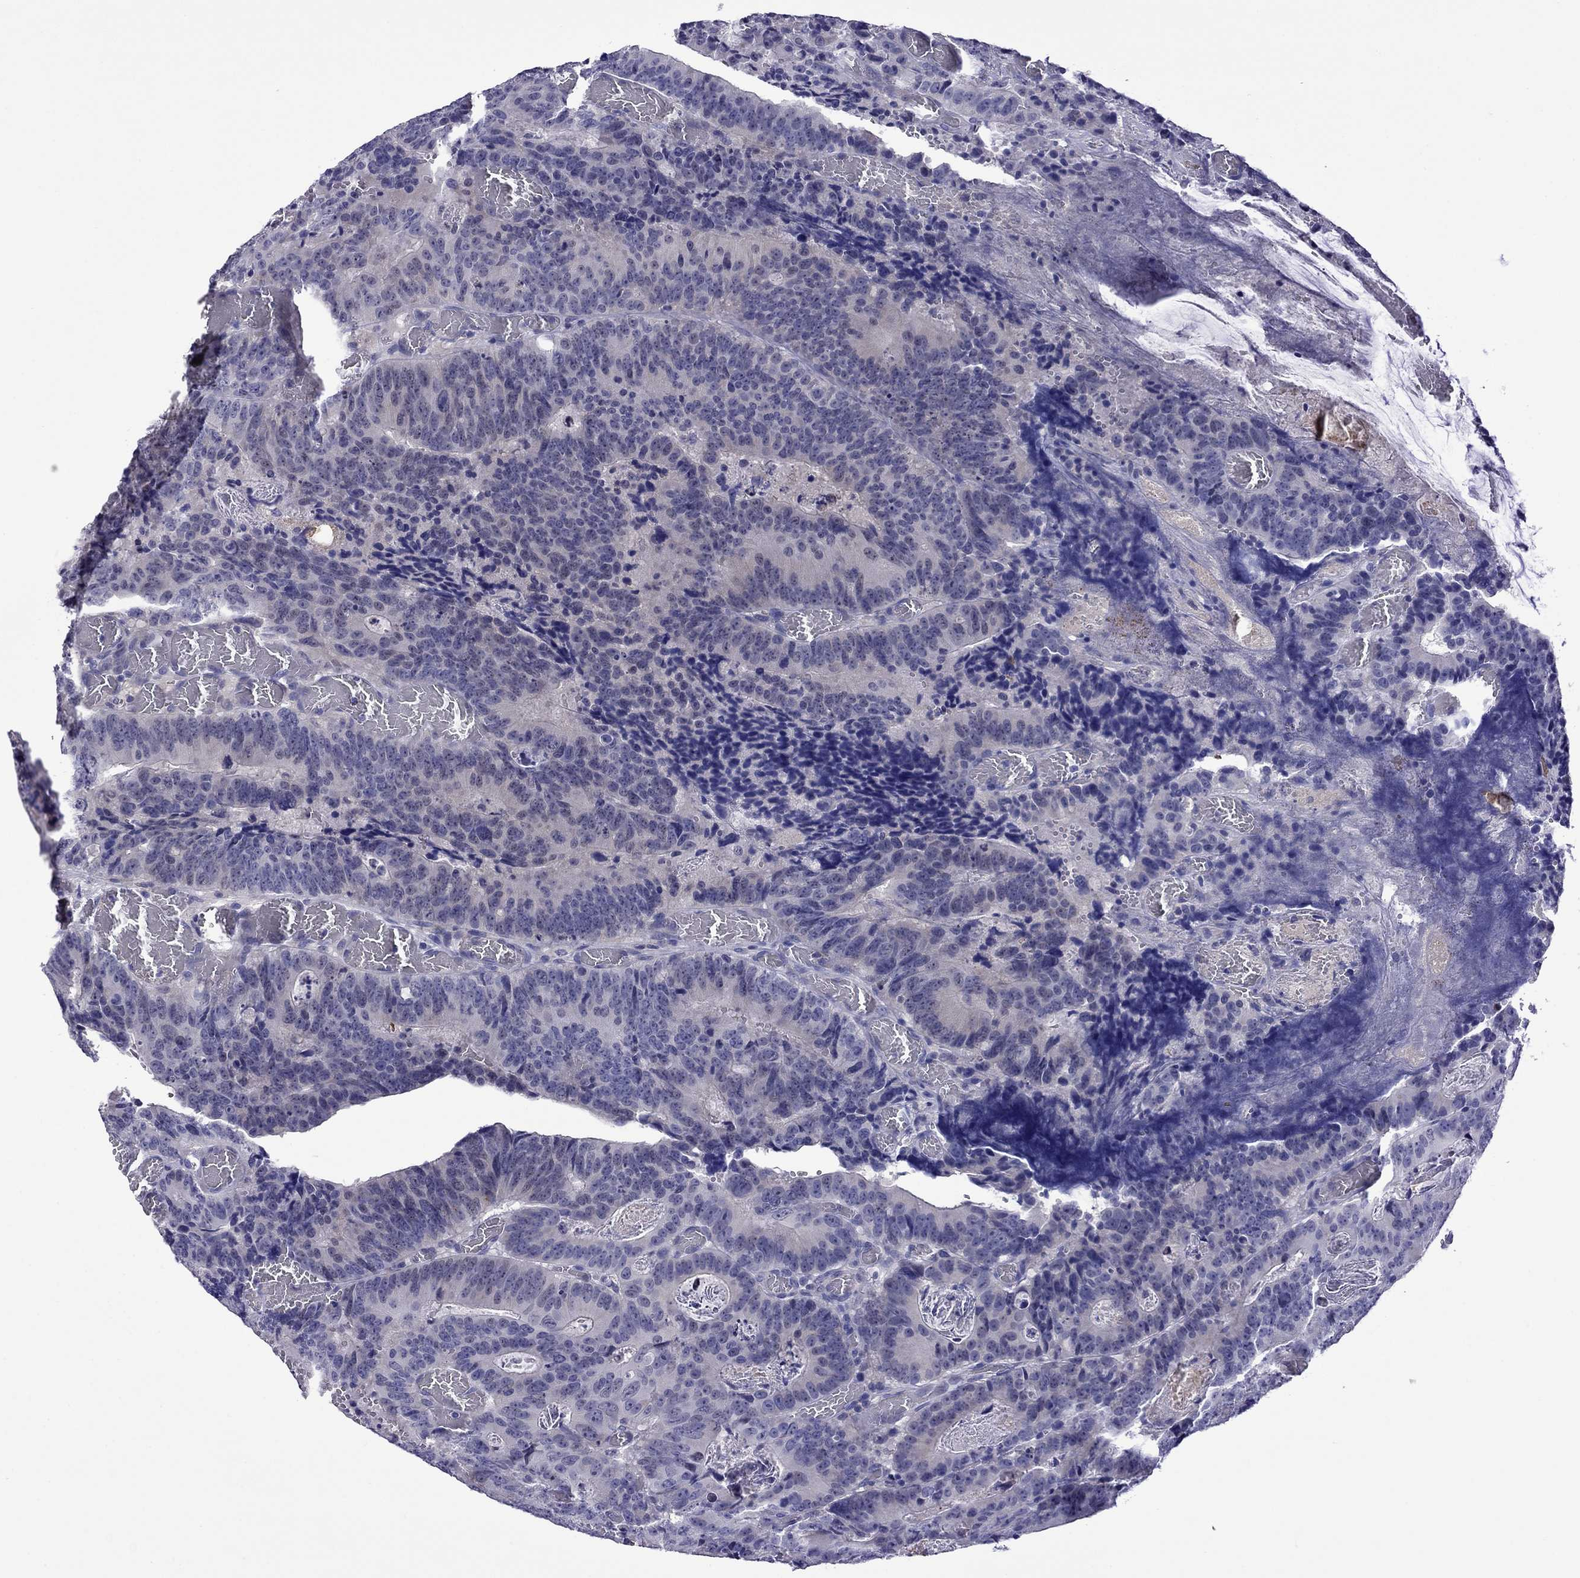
{"staining": {"intensity": "negative", "quantity": "none", "location": "none"}, "tissue": "colorectal cancer", "cell_type": "Tumor cells", "image_type": "cancer", "snomed": [{"axis": "morphology", "description": "Adenocarcinoma, NOS"}, {"axis": "topography", "description": "Colon"}], "caption": "A photomicrograph of human colorectal adenocarcinoma is negative for staining in tumor cells.", "gene": "STAR", "patient": {"sex": "female", "age": 82}}